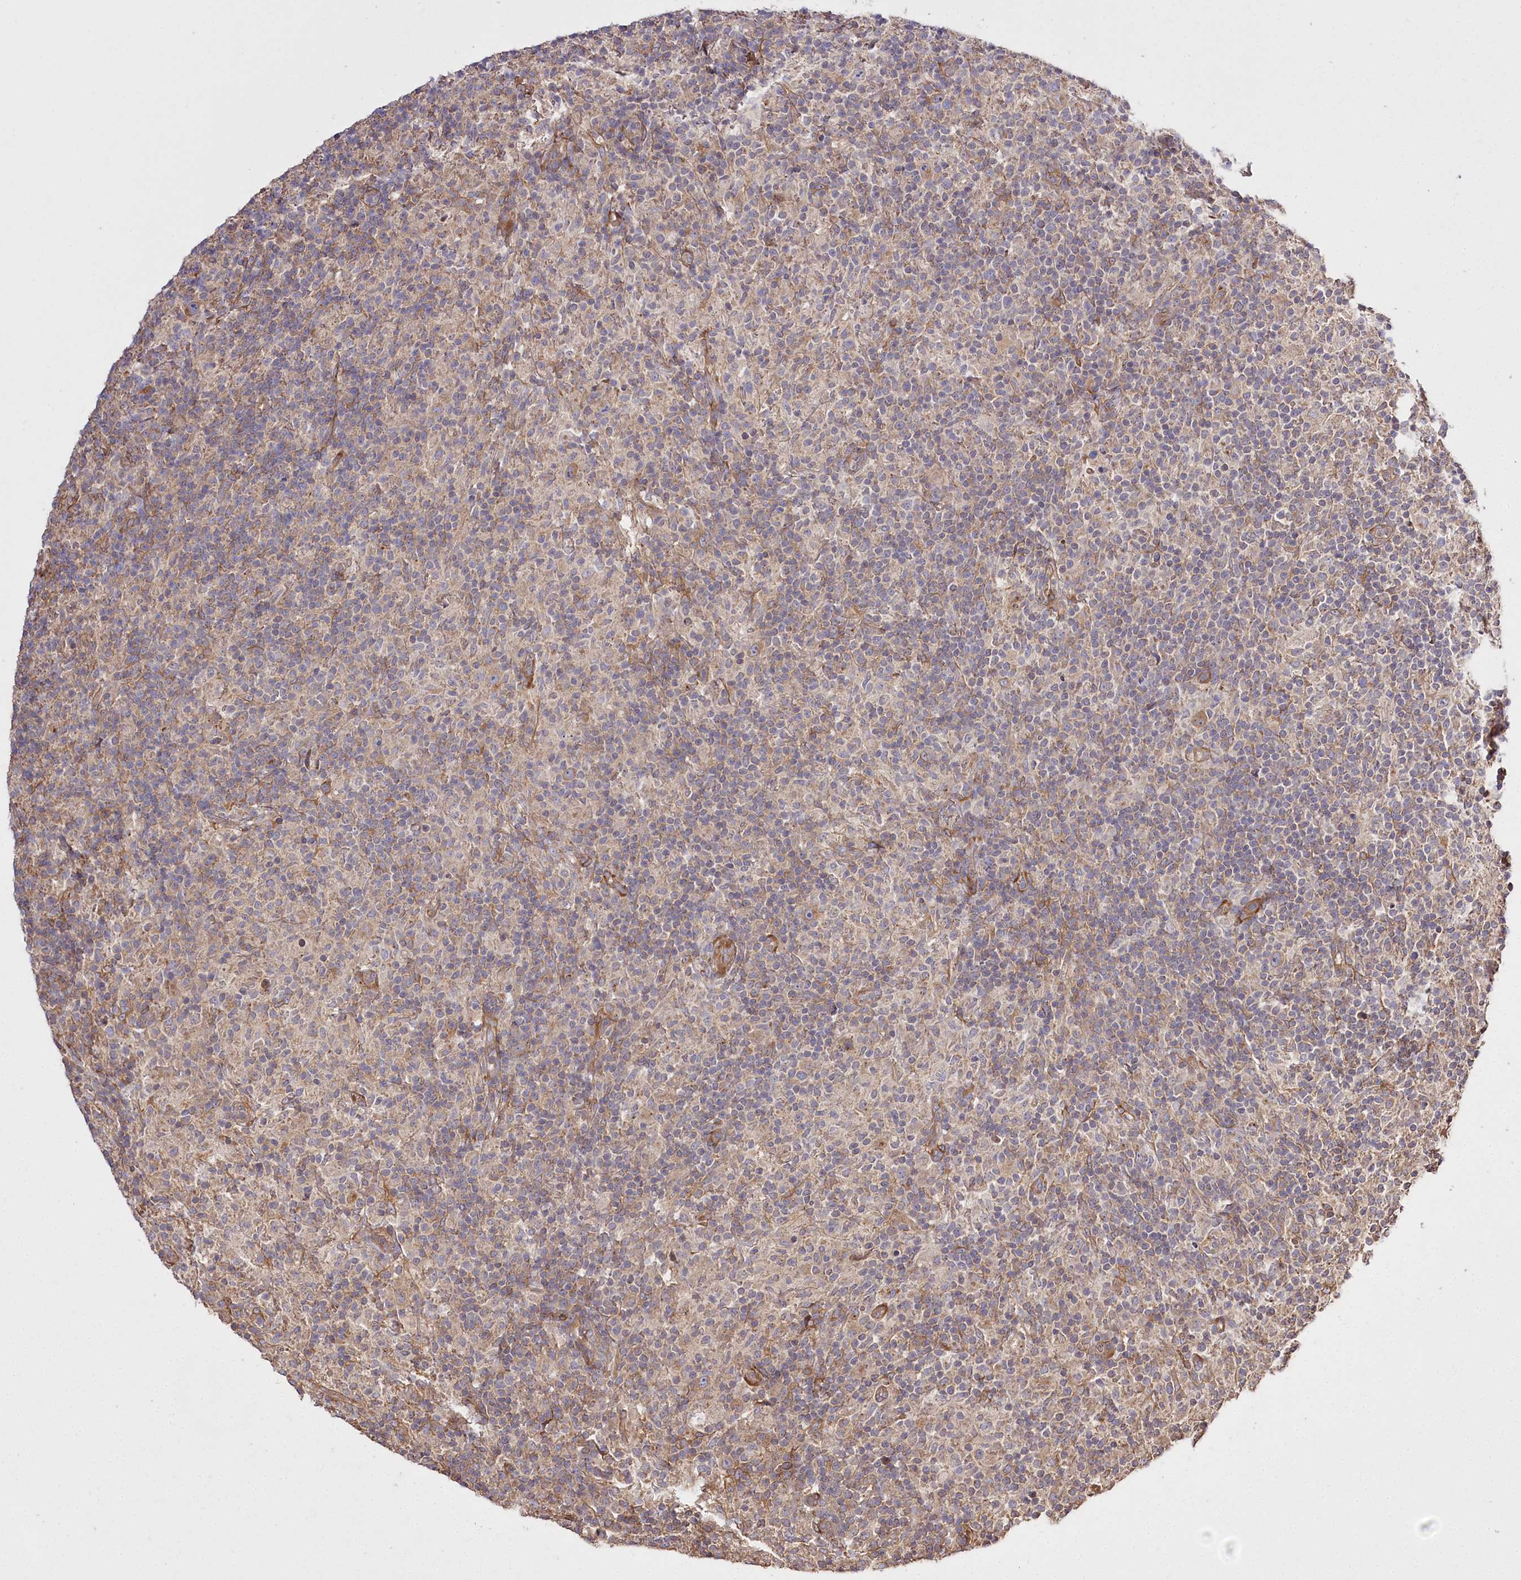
{"staining": {"intensity": "moderate", "quantity": "<25%", "location": "cytoplasmic/membranous"}, "tissue": "lymphoma", "cell_type": "Tumor cells", "image_type": "cancer", "snomed": [{"axis": "morphology", "description": "Hodgkin's disease, NOS"}, {"axis": "topography", "description": "Lymph node"}], "caption": "A brown stain shows moderate cytoplasmic/membranous staining of a protein in human lymphoma tumor cells.", "gene": "PRSS53", "patient": {"sex": "male", "age": 70}}